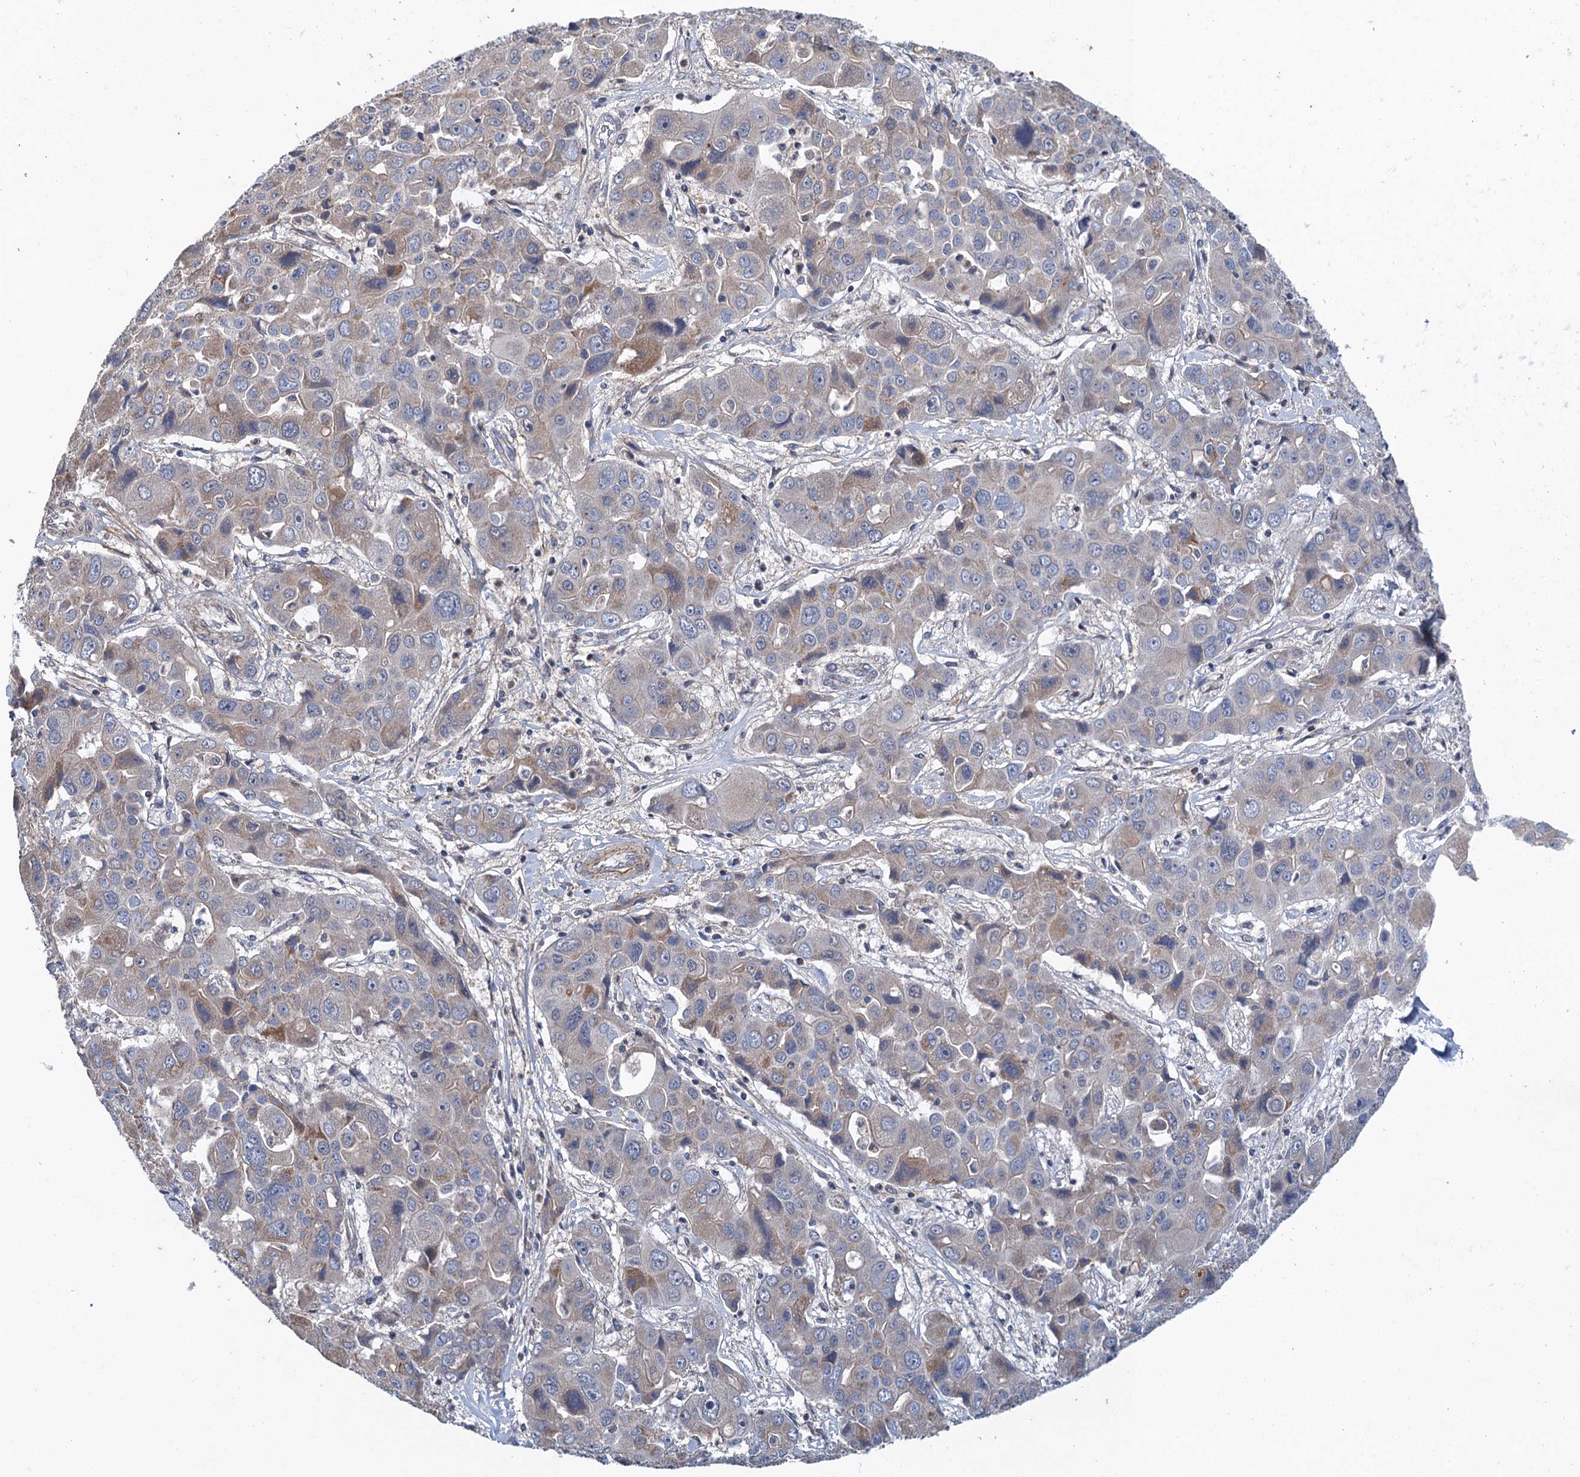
{"staining": {"intensity": "weak", "quantity": "<25%", "location": "cytoplasmic/membranous"}, "tissue": "liver cancer", "cell_type": "Tumor cells", "image_type": "cancer", "snomed": [{"axis": "morphology", "description": "Cholangiocarcinoma"}, {"axis": "topography", "description": "Liver"}], "caption": "The image demonstrates no staining of tumor cells in cholangiocarcinoma (liver).", "gene": "MDM1", "patient": {"sex": "male", "age": 67}}